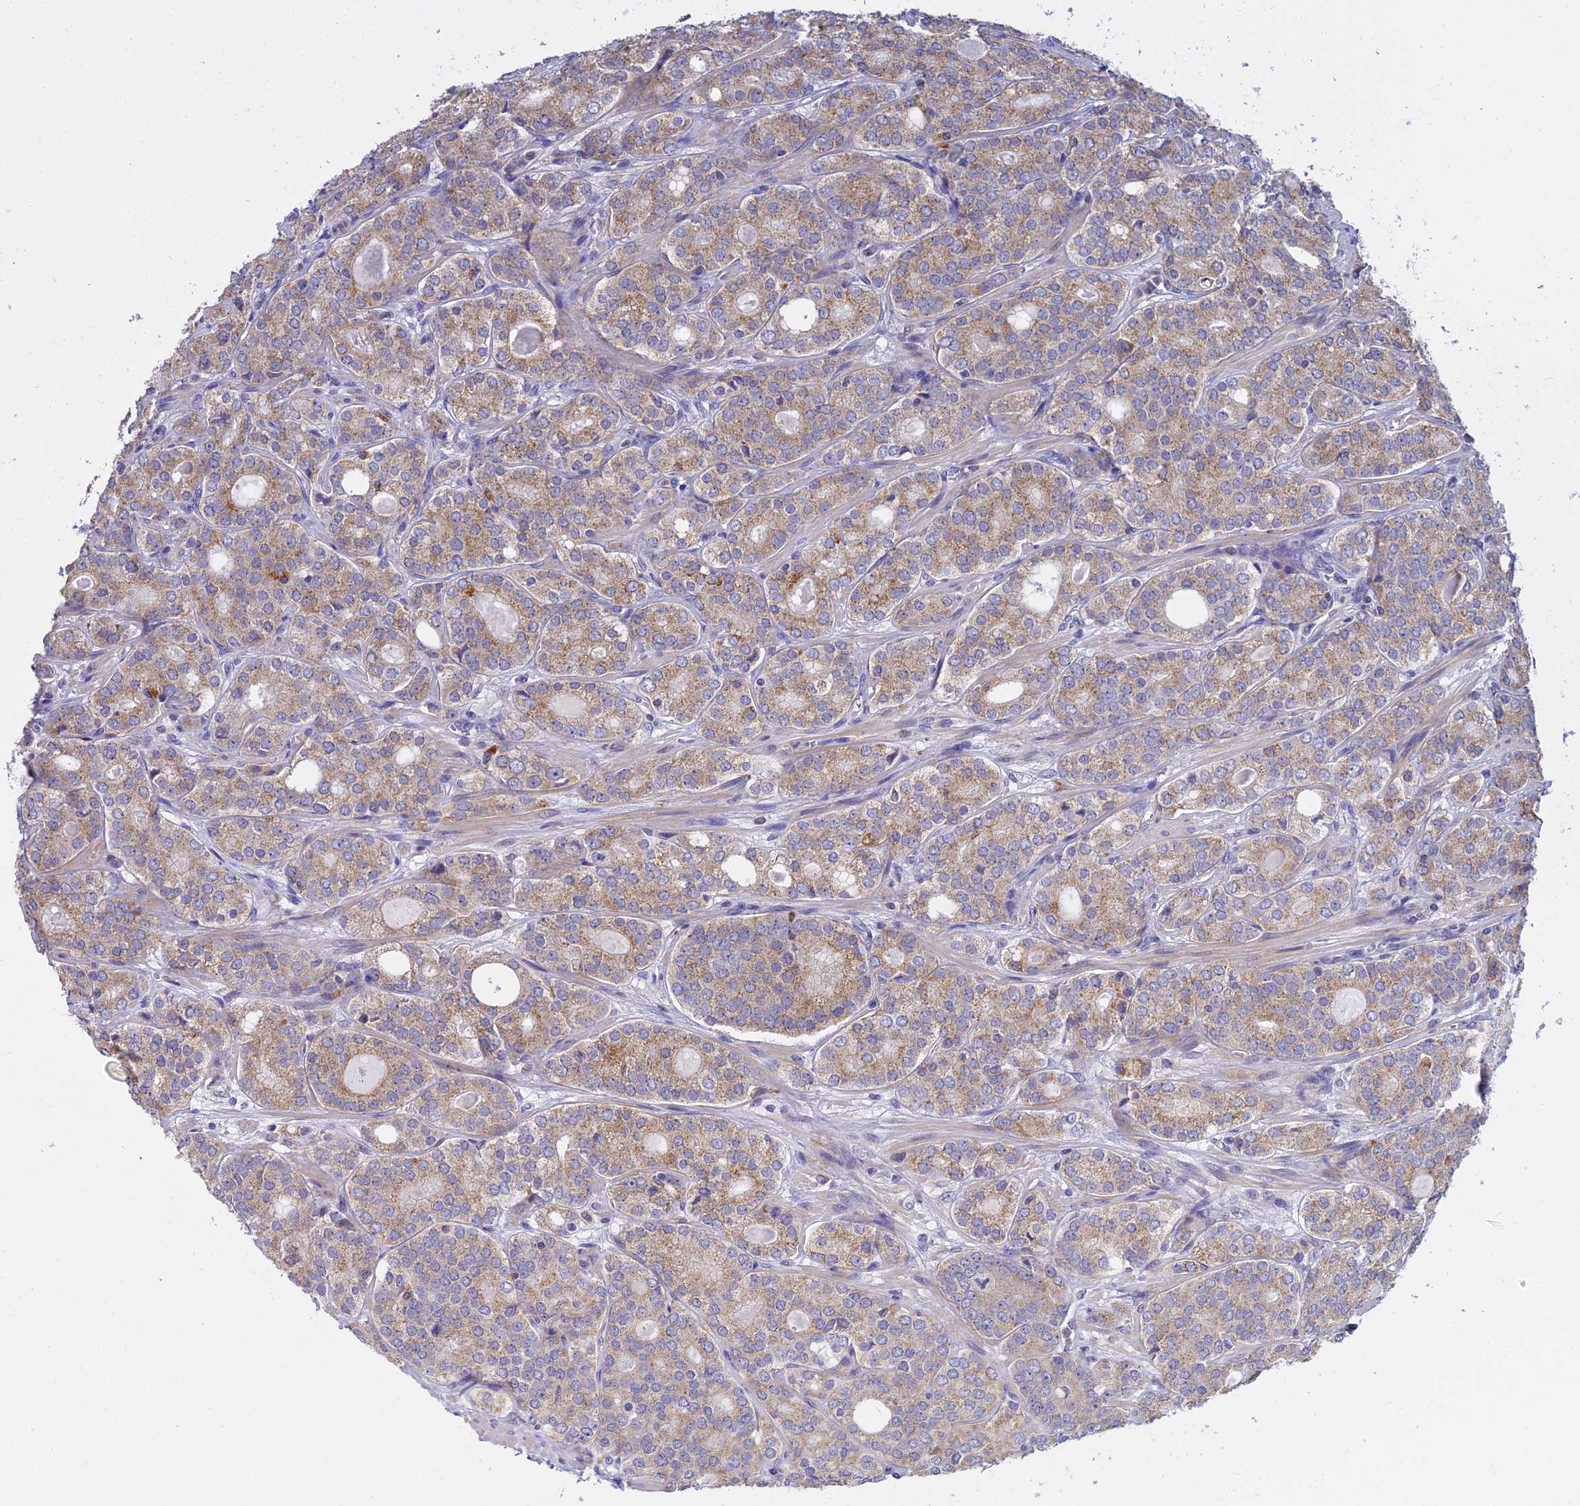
{"staining": {"intensity": "moderate", "quantity": ">75%", "location": "cytoplasmic/membranous"}, "tissue": "prostate cancer", "cell_type": "Tumor cells", "image_type": "cancer", "snomed": [{"axis": "morphology", "description": "Adenocarcinoma, High grade"}, {"axis": "topography", "description": "Prostate"}], "caption": "Protein positivity by immunohistochemistry (IHC) reveals moderate cytoplasmic/membranous staining in approximately >75% of tumor cells in prostate cancer.", "gene": "ARL8B", "patient": {"sex": "male", "age": 64}}